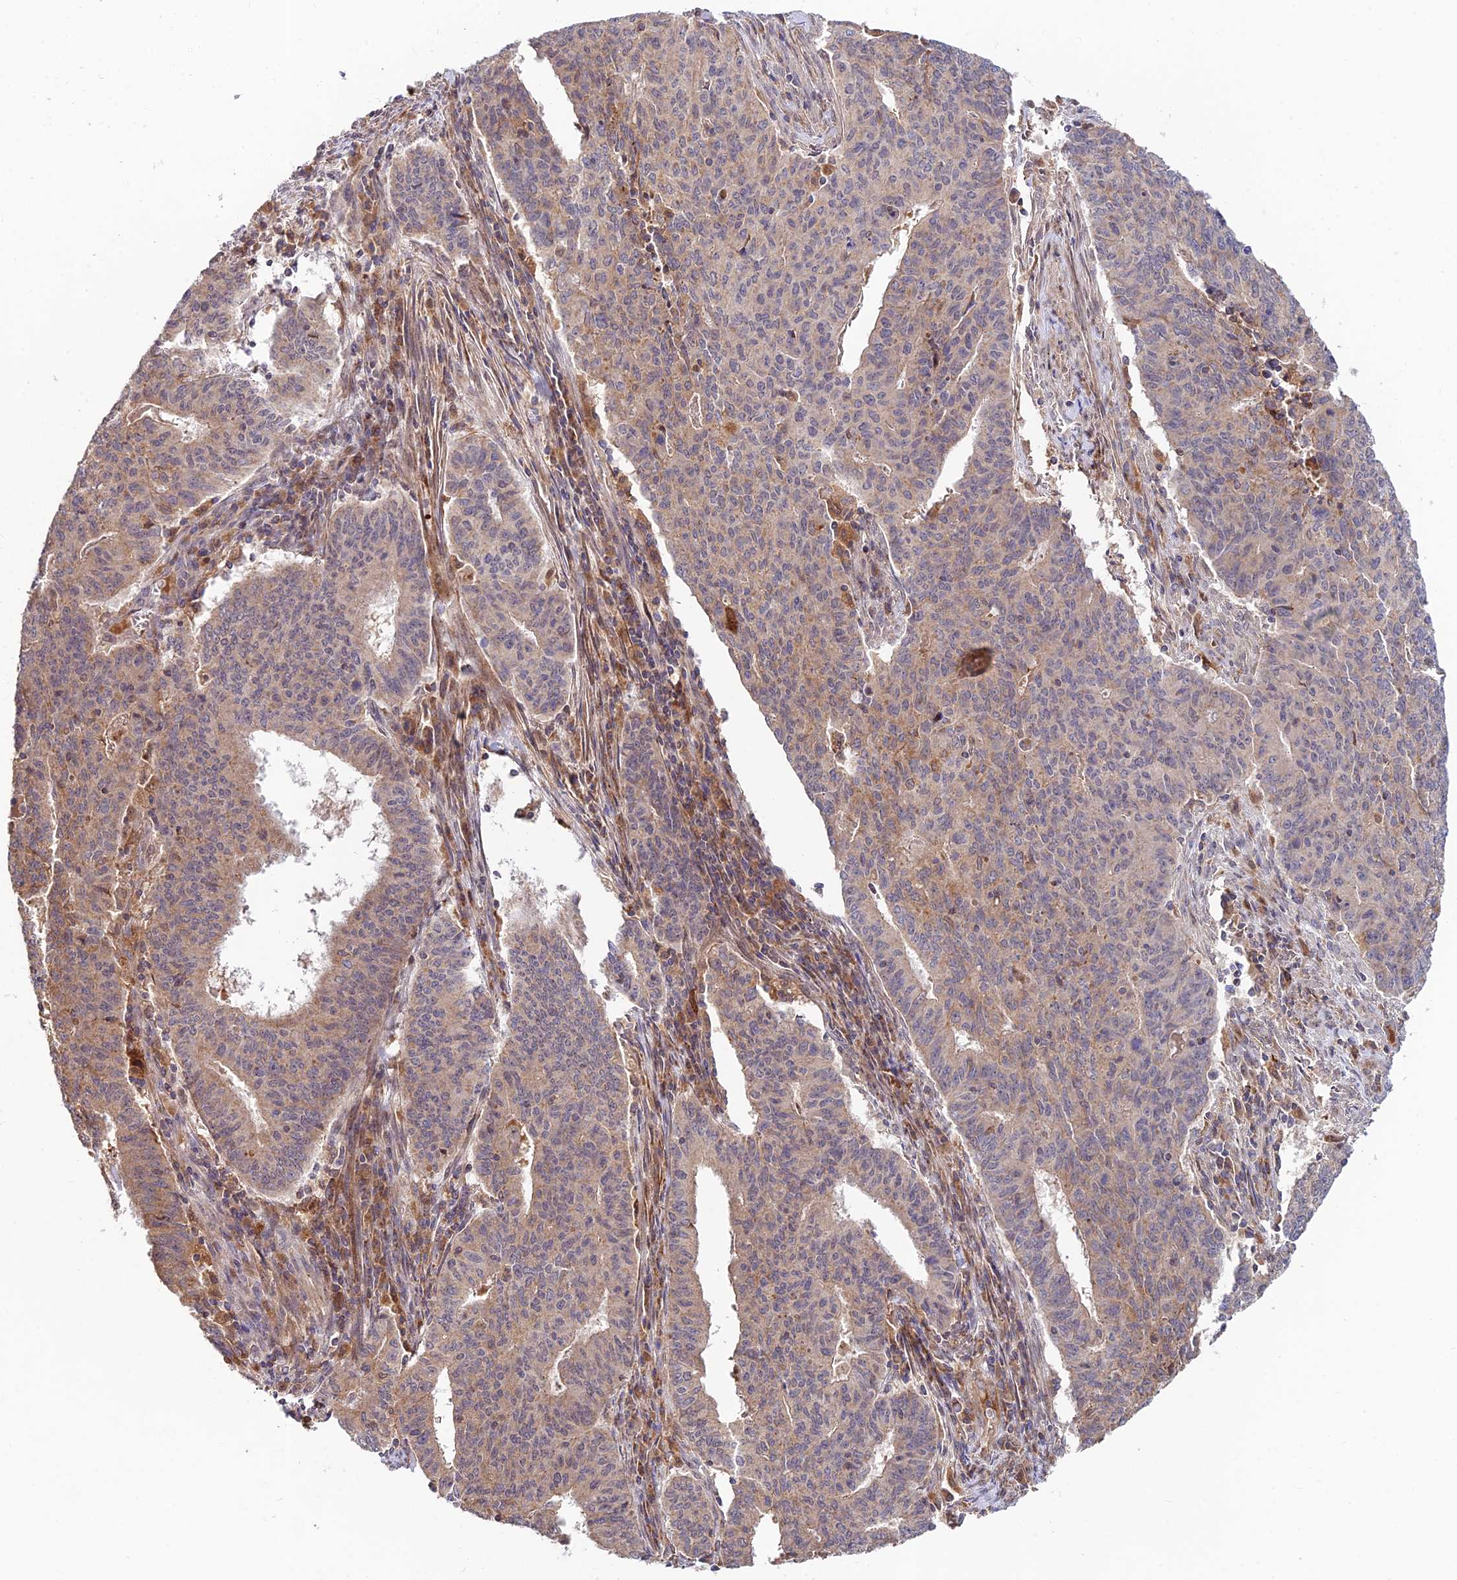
{"staining": {"intensity": "moderate", "quantity": "25%-75%", "location": "cytoplasmic/membranous"}, "tissue": "endometrial cancer", "cell_type": "Tumor cells", "image_type": "cancer", "snomed": [{"axis": "morphology", "description": "Adenocarcinoma, NOS"}, {"axis": "topography", "description": "Endometrium"}], "caption": "Moderate cytoplasmic/membranous protein positivity is appreciated in approximately 25%-75% of tumor cells in endometrial cancer (adenocarcinoma). The protein is stained brown, and the nuclei are stained in blue (DAB (3,3'-diaminobenzidine) IHC with brightfield microscopy, high magnification).", "gene": "FUOM", "patient": {"sex": "female", "age": 59}}